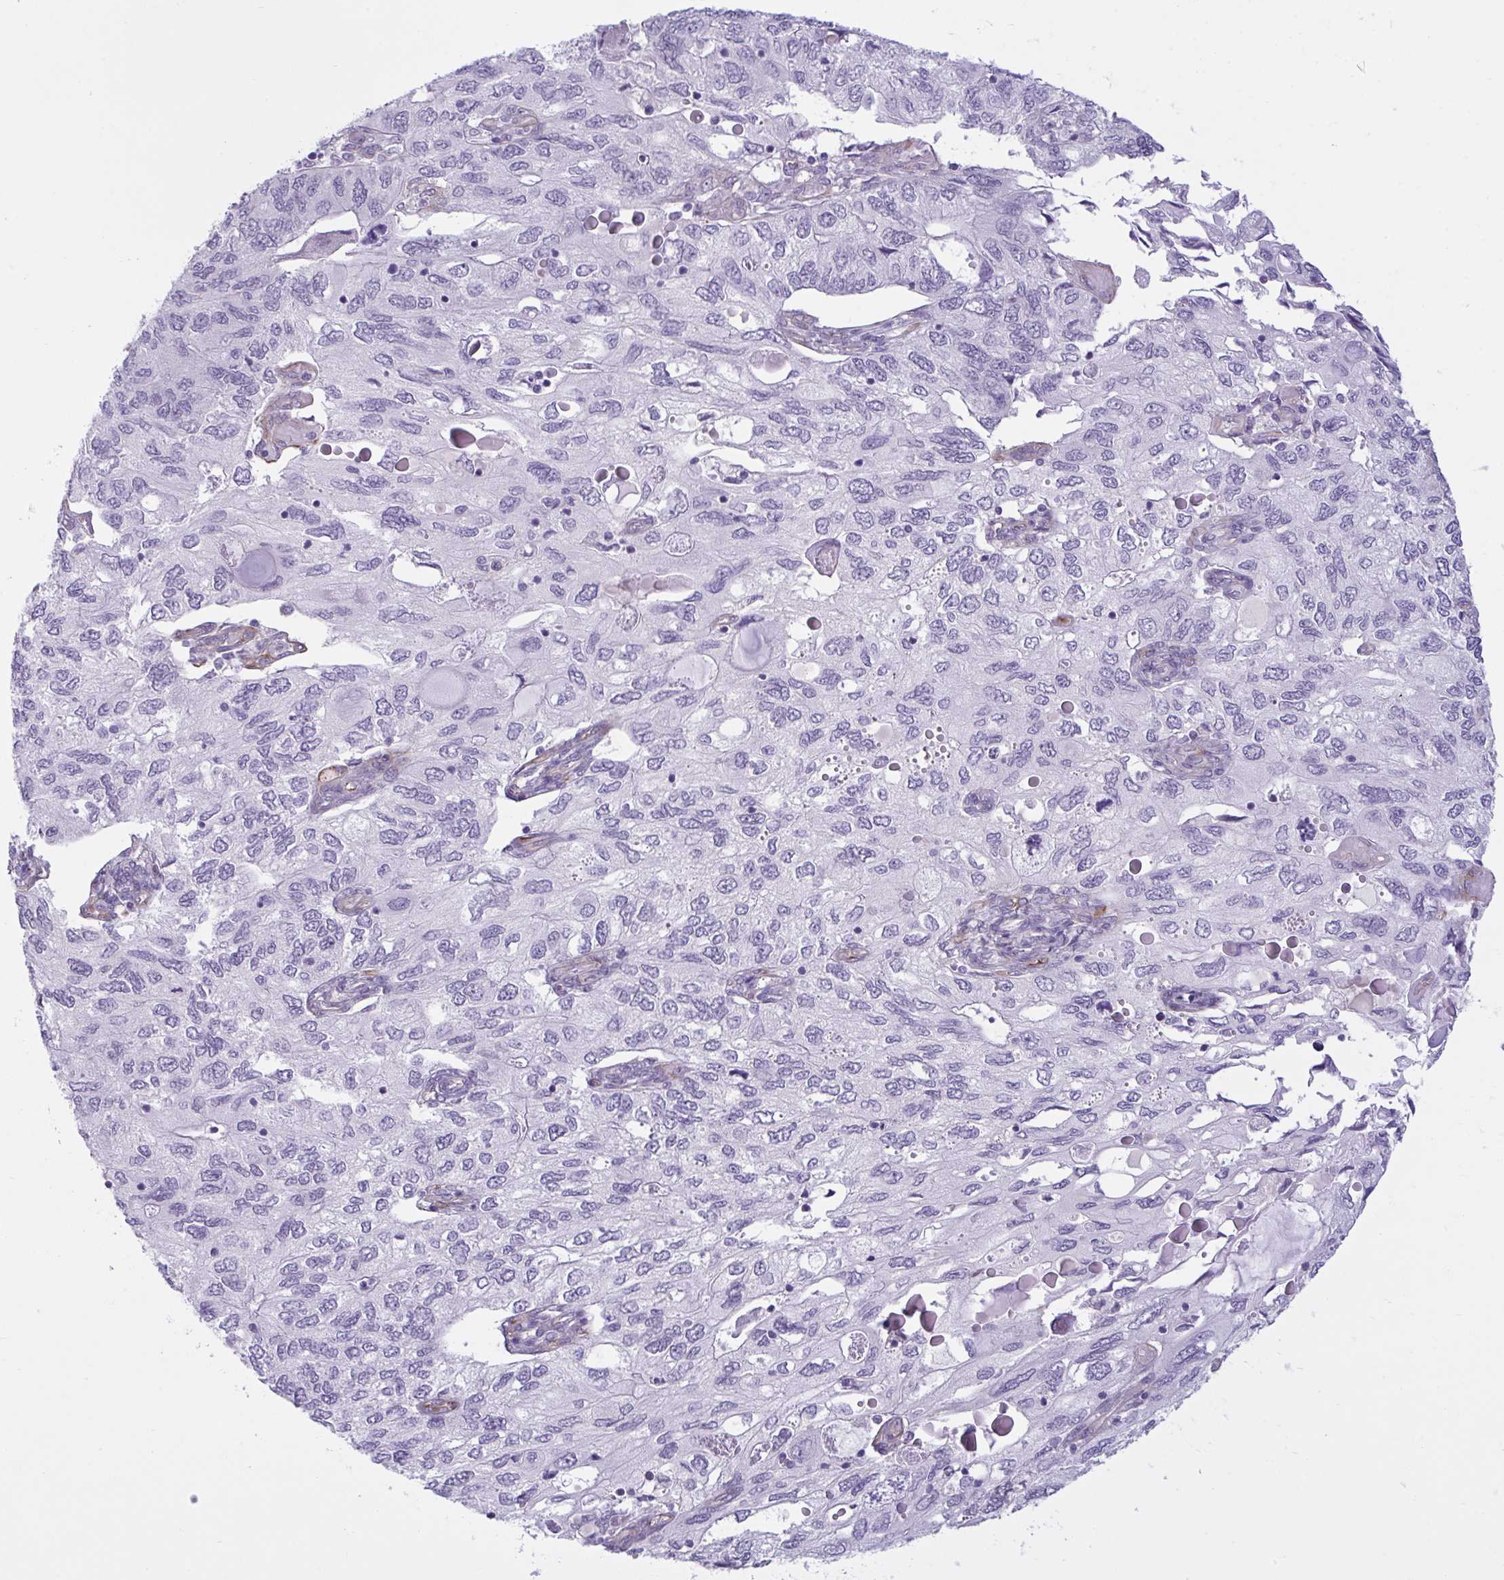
{"staining": {"intensity": "negative", "quantity": "none", "location": "none"}, "tissue": "endometrial cancer", "cell_type": "Tumor cells", "image_type": "cancer", "snomed": [{"axis": "morphology", "description": "Carcinoma, NOS"}, {"axis": "topography", "description": "Uterus"}], "caption": "Immunohistochemistry (IHC) micrograph of human endometrial cancer stained for a protein (brown), which demonstrates no positivity in tumor cells.", "gene": "PRRT4", "patient": {"sex": "female", "age": 76}}